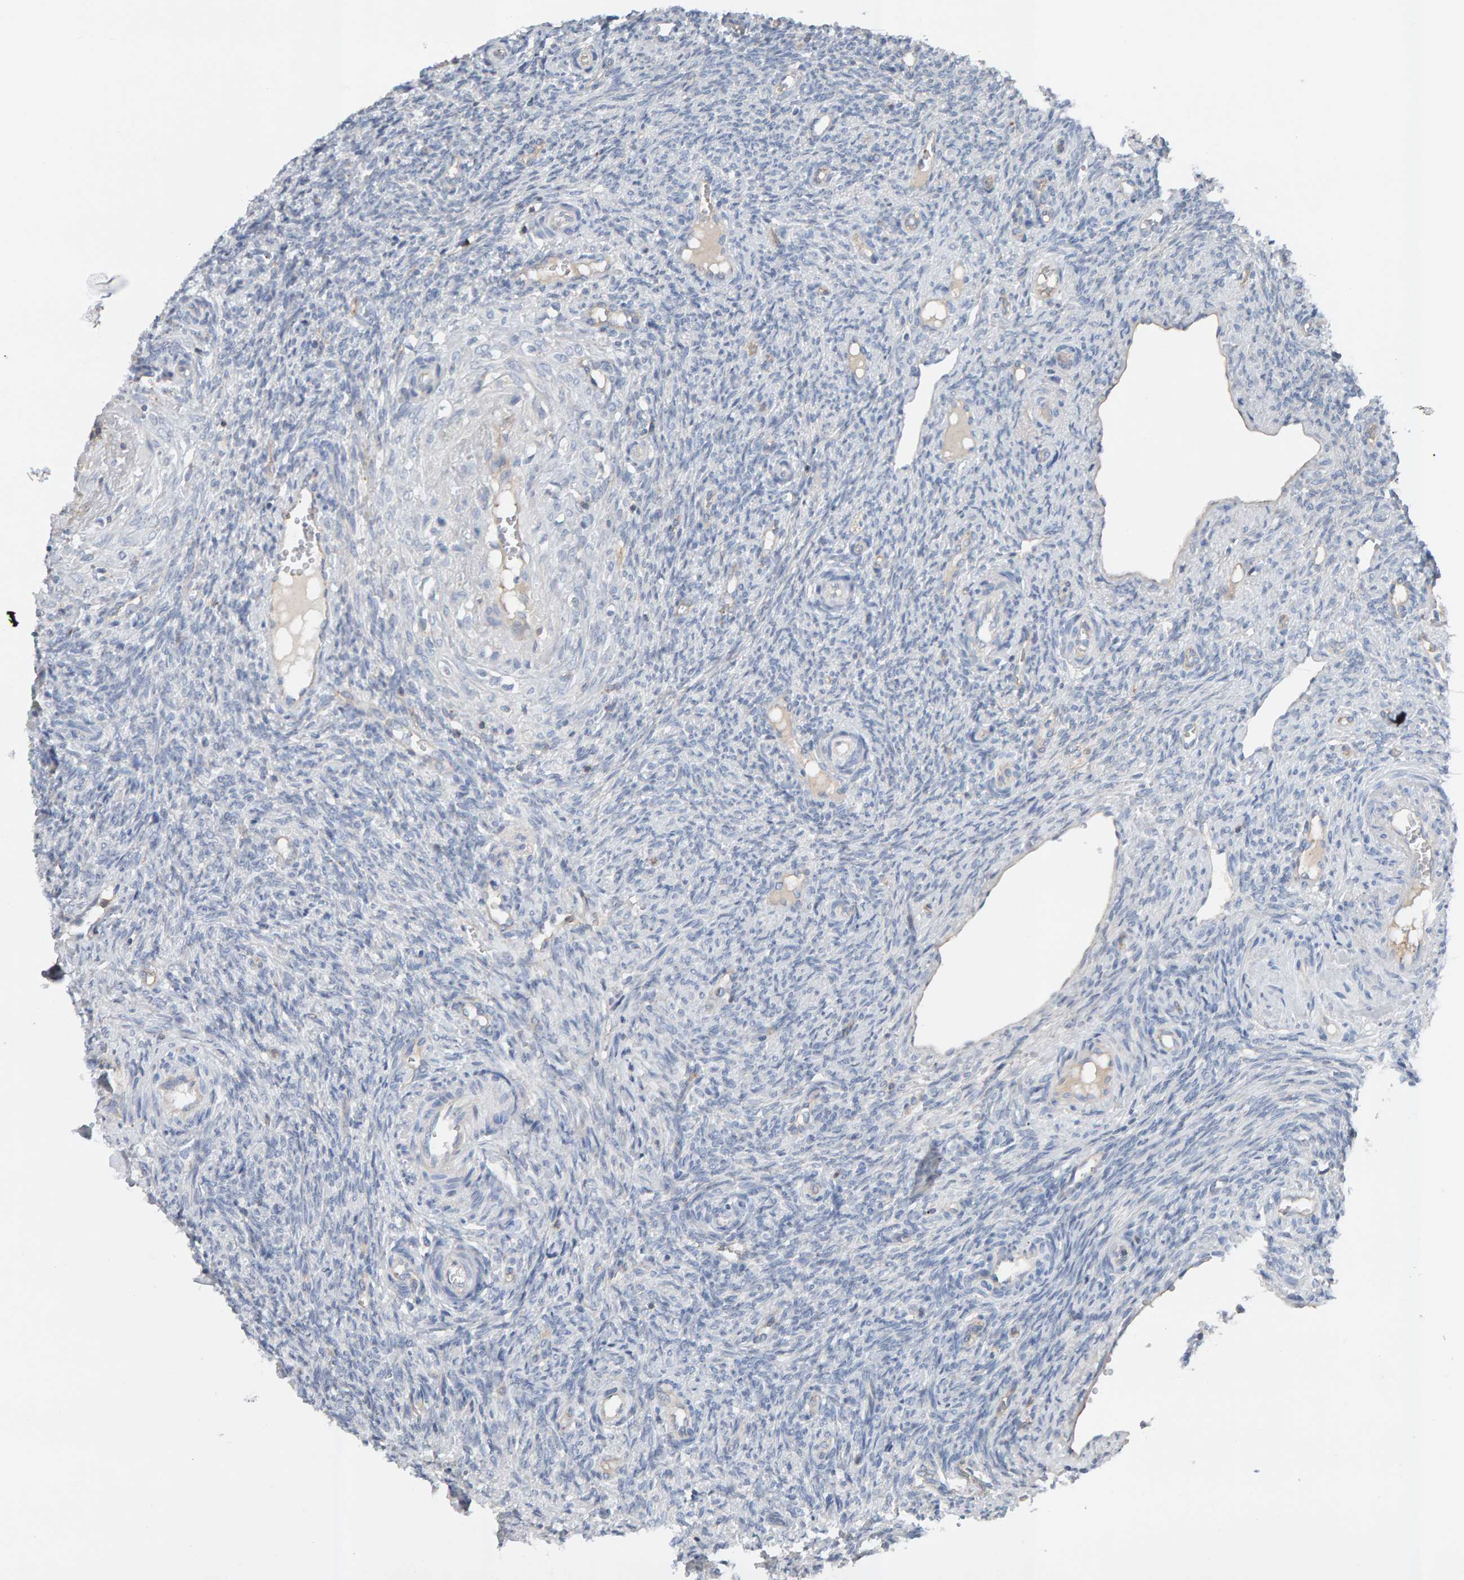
{"staining": {"intensity": "negative", "quantity": "none", "location": "none"}, "tissue": "ovary", "cell_type": "Ovarian stroma cells", "image_type": "normal", "snomed": [{"axis": "morphology", "description": "Normal tissue, NOS"}, {"axis": "topography", "description": "Ovary"}], "caption": "Ovary was stained to show a protein in brown. There is no significant staining in ovarian stroma cells. Brightfield microscopy of immunohistochemistry (IHC) stained with DAB (brown) and hematoxylin (blue), captured at high magnification.", "gene": "FYN", "patient": {"sex": "female", "age": 41}}